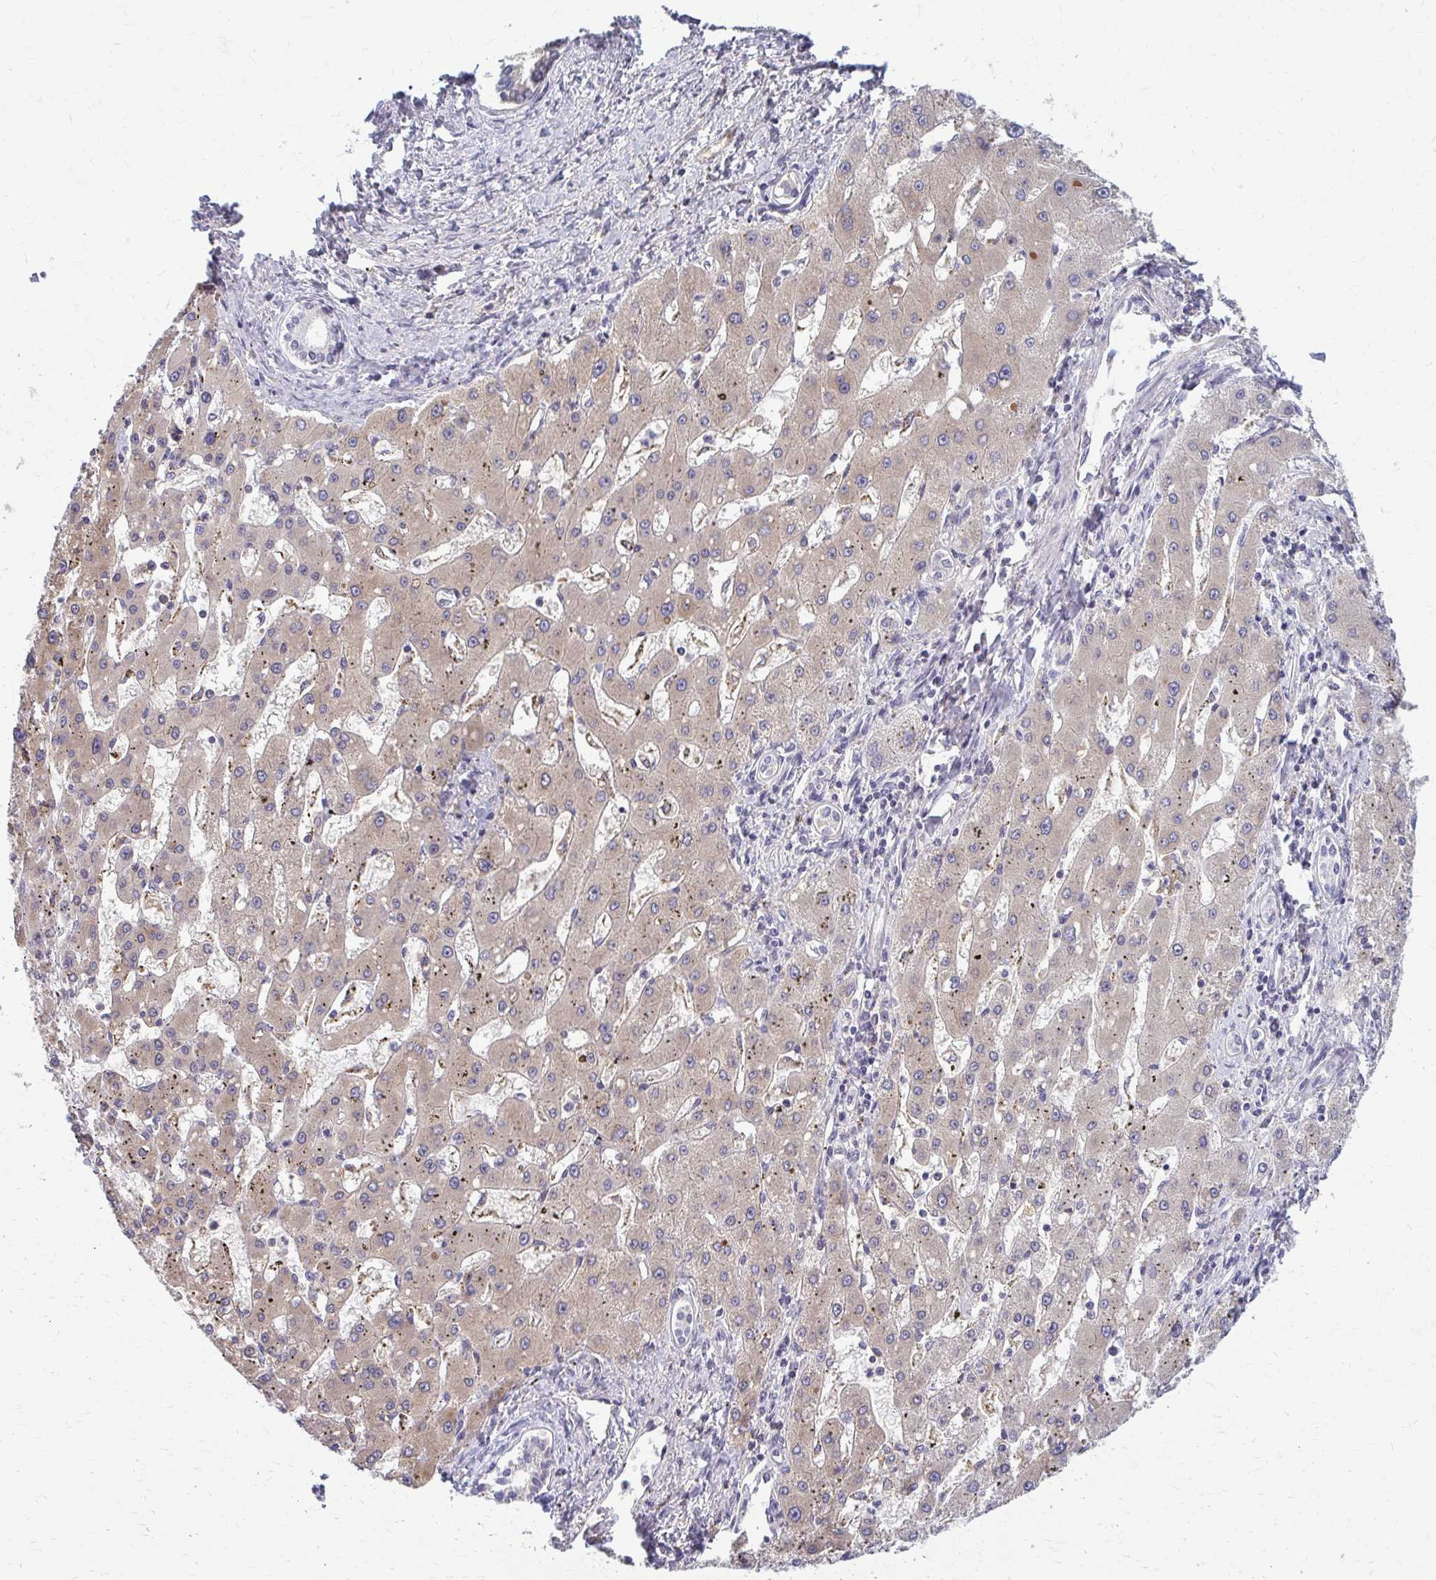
{"staining": {"intensity": "weak", "quantity": ">75%", "location": "cytoplasmic/membranous"}, "tissue": "liver cancer", "cell_type": "Tumor cells", "image_type": "cancer", "snomed": [{"axis": "morphology", "description": "Carcinoma, Hepatocellular, NOS"}, {"axis": "topography", "description": "Liver"}], "caption": "This histopathology image reveals immunohistochemistry staining of hepatocellular carcinoma (liver), with low weak cytoplasmic/membranous positivity in about >75% of tumor cells.", "gene": "MCRIP2", "patient": {"sex": "male", "age": 67}}